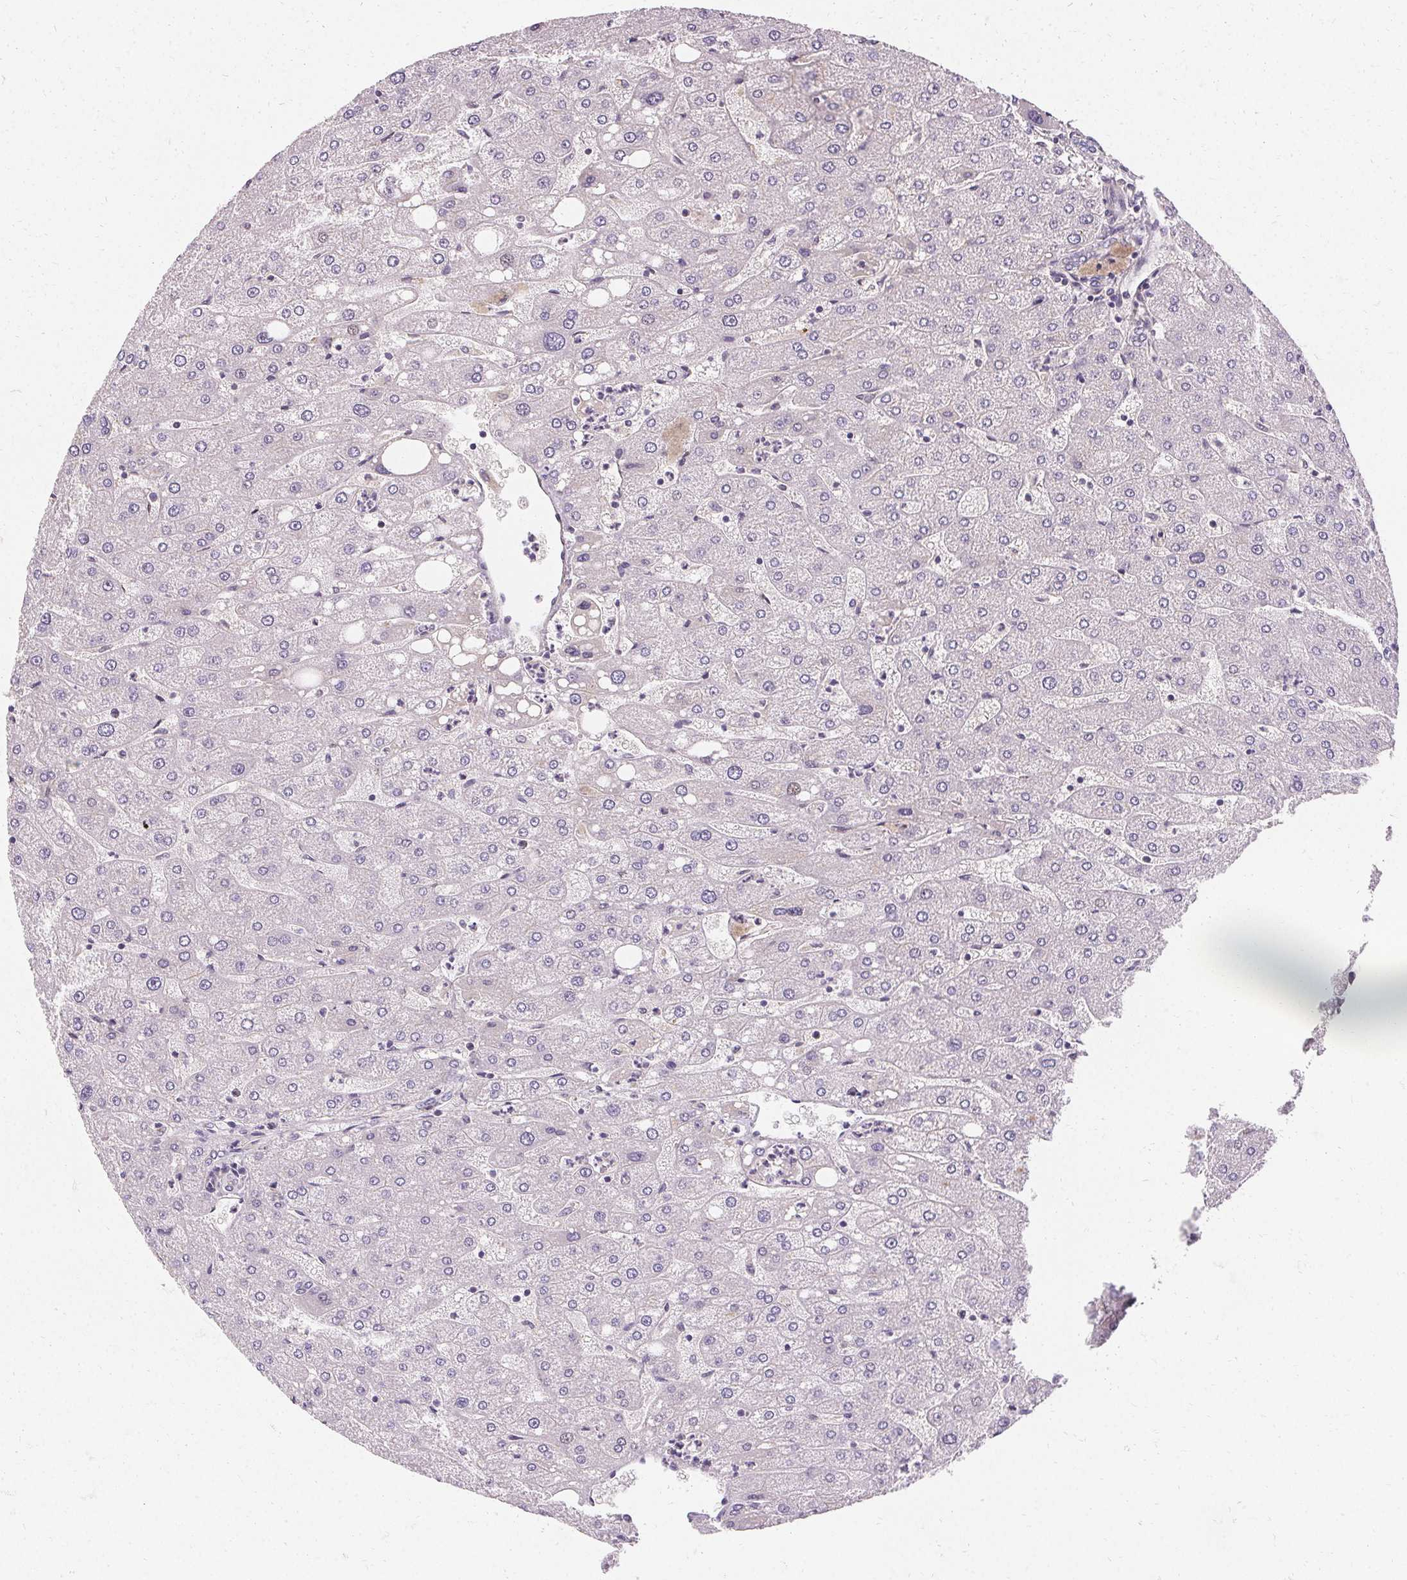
{"staining": {"intensity": "negative", "quantity": "none", "location": "none"}, "tissue": "liver", "cell_type": "Cholangiocytes", "image_type": "normal", "snomed": [{"axis": "morphology", "description": "Normal tissue, NOS"}, {"axis": "topography", "description": "Liver"}], "caption": "Cholangiocytes show no significant staining in normal liver.", "gene": "APLP1", "patient": {"sex": "male", "age": 67}}